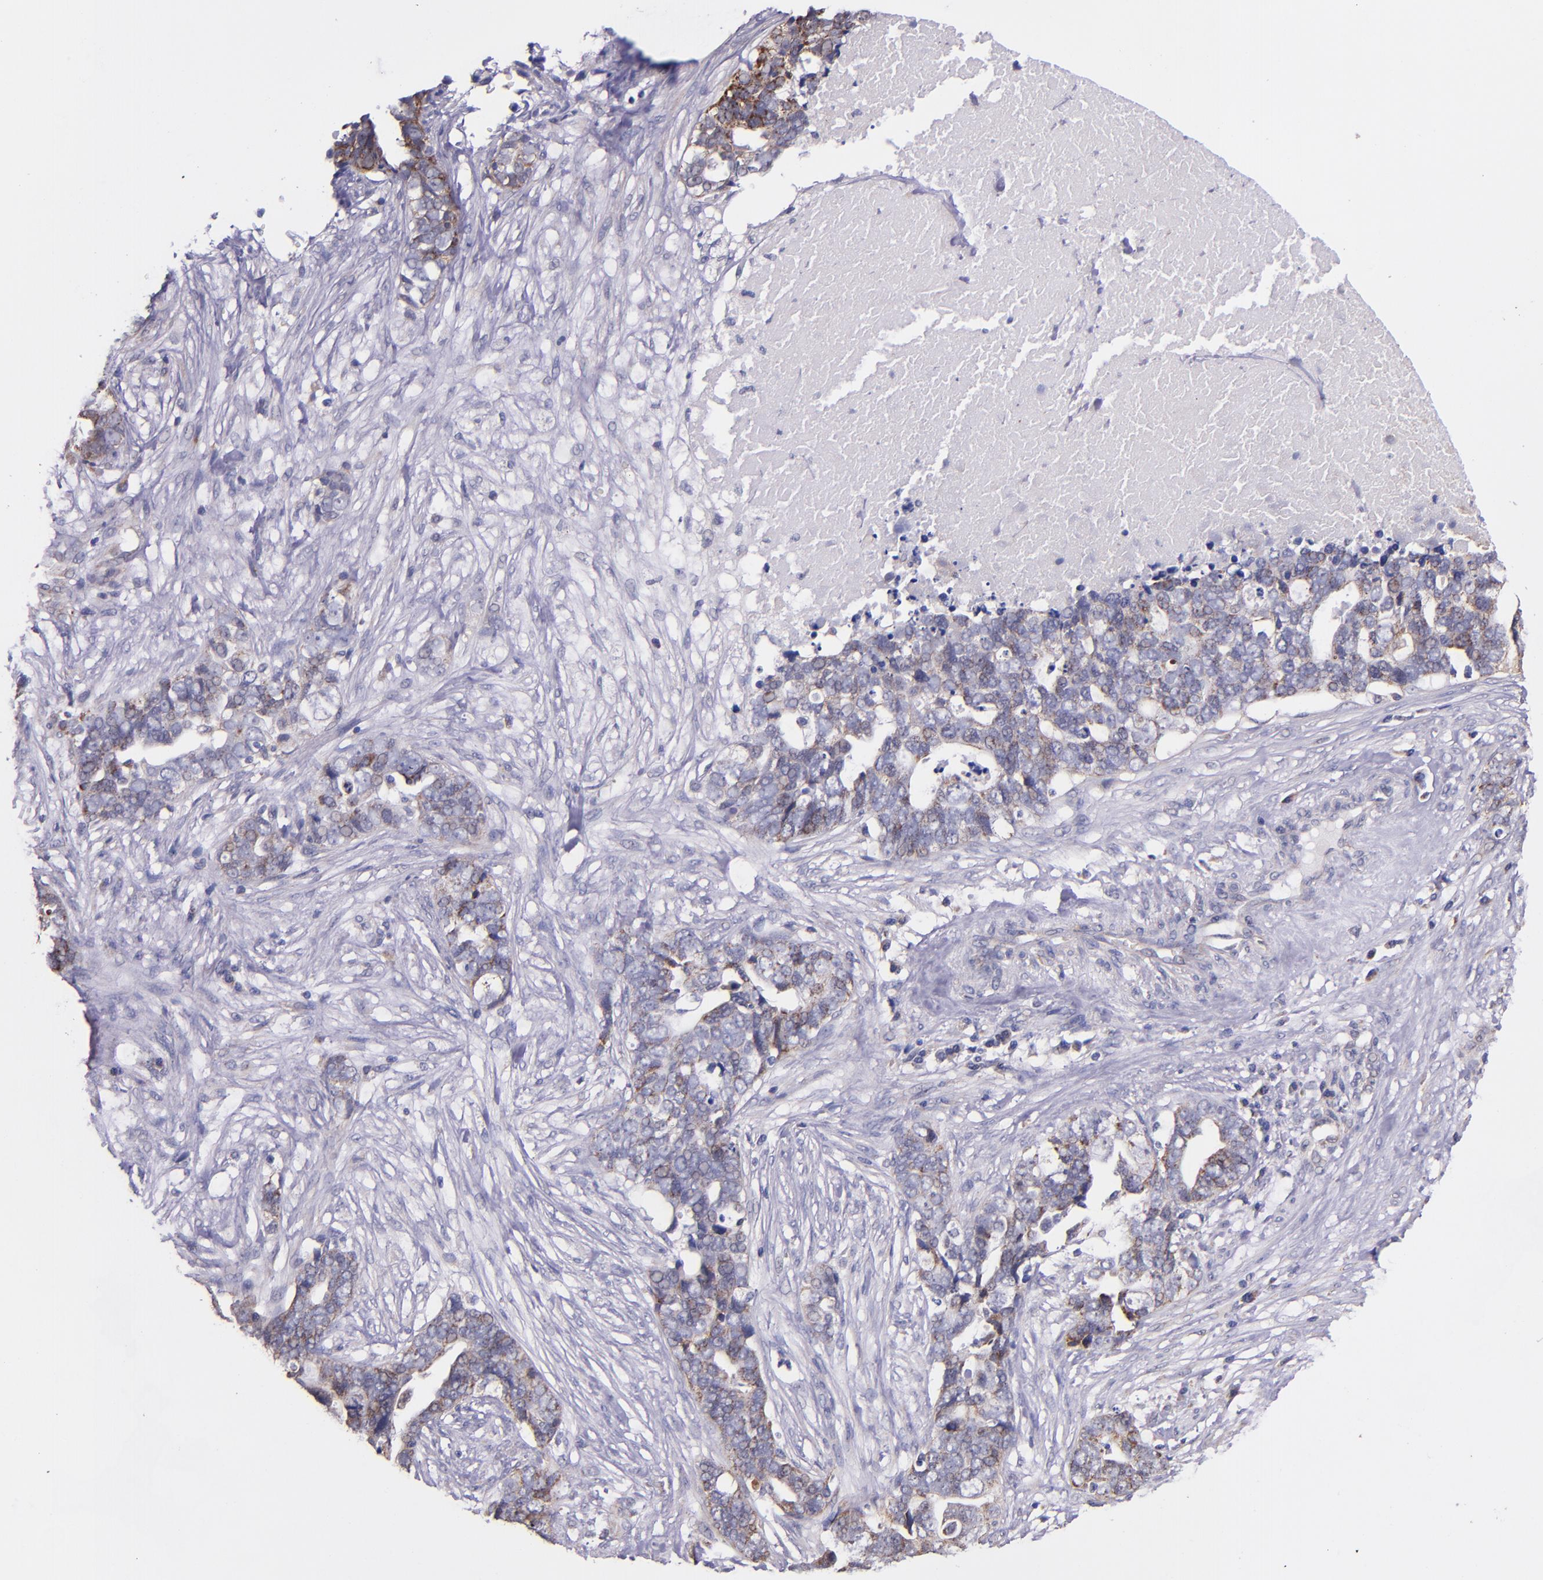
{"staining": {"intensity": "moderate", "quantity": "25%-75%", "location": "cytoplasmic/membranous"}, "tissue": "ovarian cancer", "cell_type": "Tumor cells", "image_type": "cancer", "snomed": [{"axis": "morphology", "description": "Normal tissue, NOS"}, {"axis": "morphology", "description": "Cystadenocarcinoma, serous, NOS"}, {"axis": "topography", "description": "Fallopian tube"}, {"axis": "topography", "description": "Ovary"}], "caption": "Ovarian serous cystadenocarcinoma stained with immunohistochemistry displays moderate cytoplasmic/membranous expression in about 25%-75% of tumor cells. (Brightfield microscopy of DAB IHC at high magnification).", "gene": "SHC1", "patient": {"sex": "female", "age": 56}}